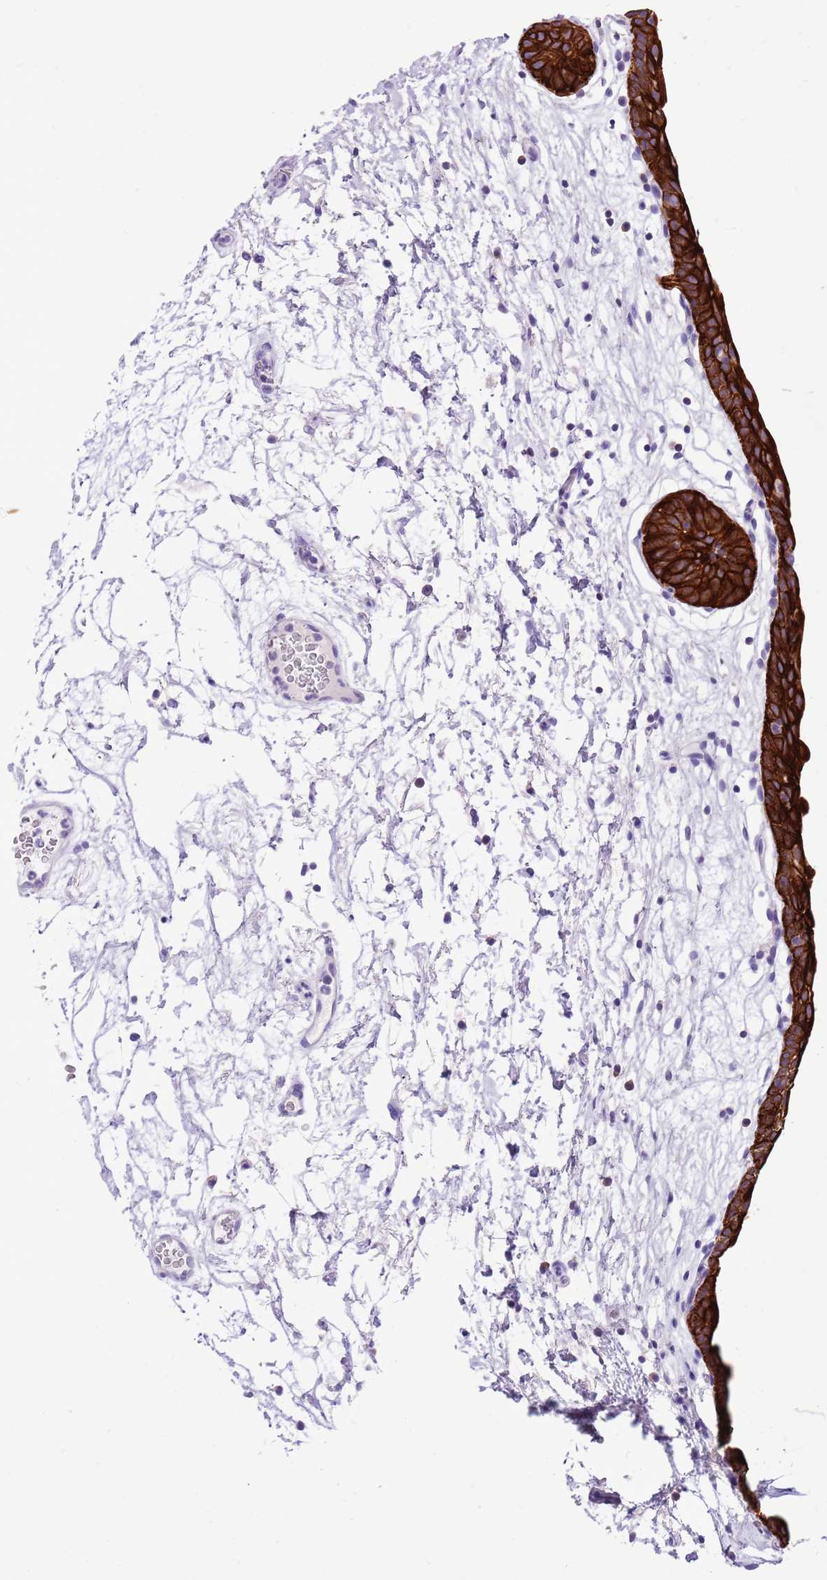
{"staining": {"intensity": "strong", "quantity": ">75%", "location": "cytoplasmic/membranous"}, "tissue": "urinary bladder", "cell_type": "Urothelial cells", "image_type": "normal", "snomed": [{"axis": "morphology", "description": "Normal tissue, NOS"}, {"axis": "topography", "description": "Urinary bladder"}], "caption": "The histopathology image reveals a brown stain indicating the presence of a protein in the cytoplasmic/membranous of urothelial cells in urinary bladder.", "gene": "R3HDM4", "patient": {"sex": "male", "age": 83}}